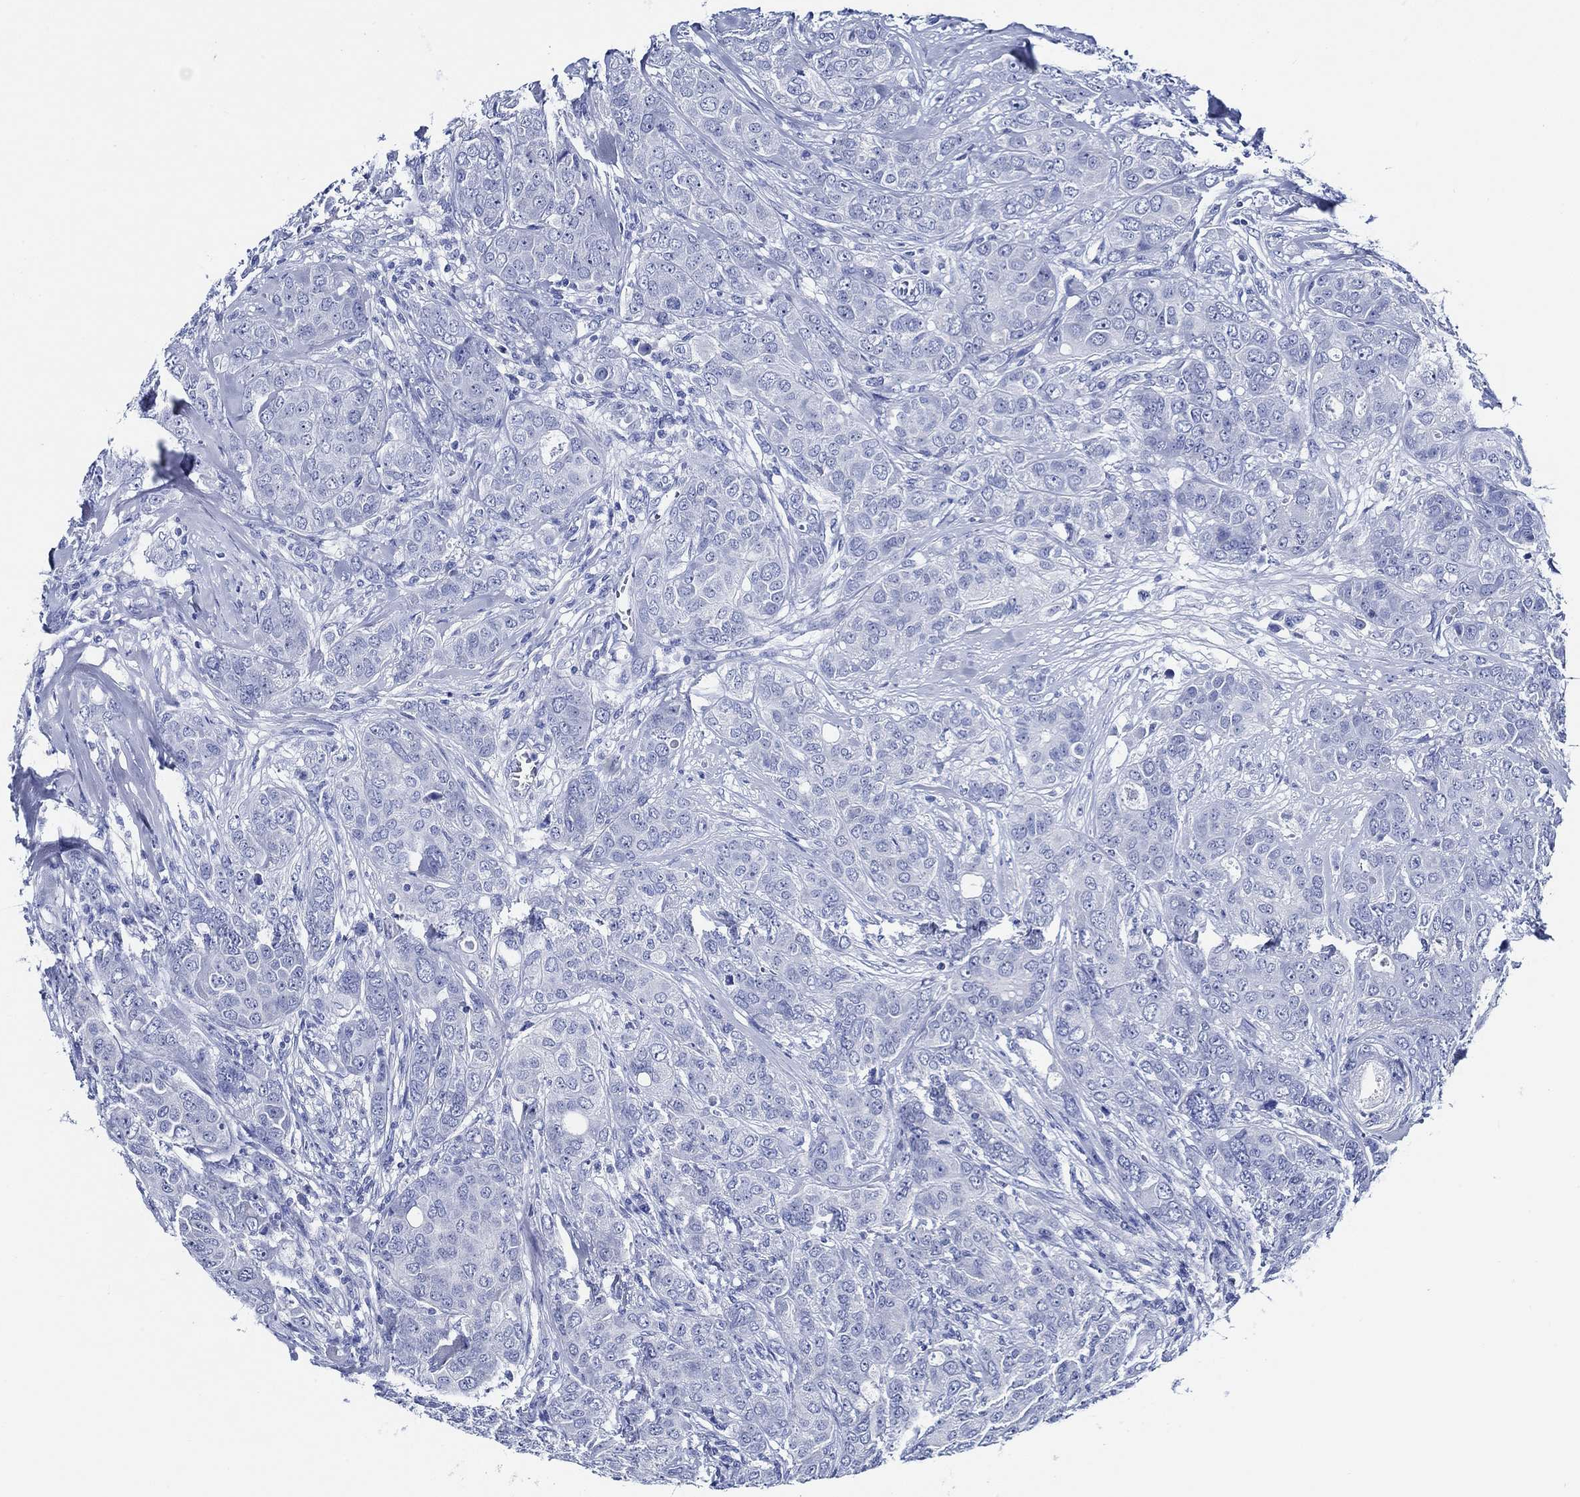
{"staining": {"intensity": "negative", "quantity": "none", "location": "none"}, "tissue": "breast cancer", "cell_type": "Tumor cells", "image_type": "cancer", "snomed": [{"axis": "morphology", "description": "Duct carcinoma"}, {"axis": "topography", "description": "Breast"}], "caption": "Immunohistochemistry (IHC) histopathology image of neoplastic tissue: human breast invasive ductal carcinoma stained with DAB displays no significant protein positivity in tumor cells.", "gene": "WDR62", "patient": {"sex": "female", "age": 43}}